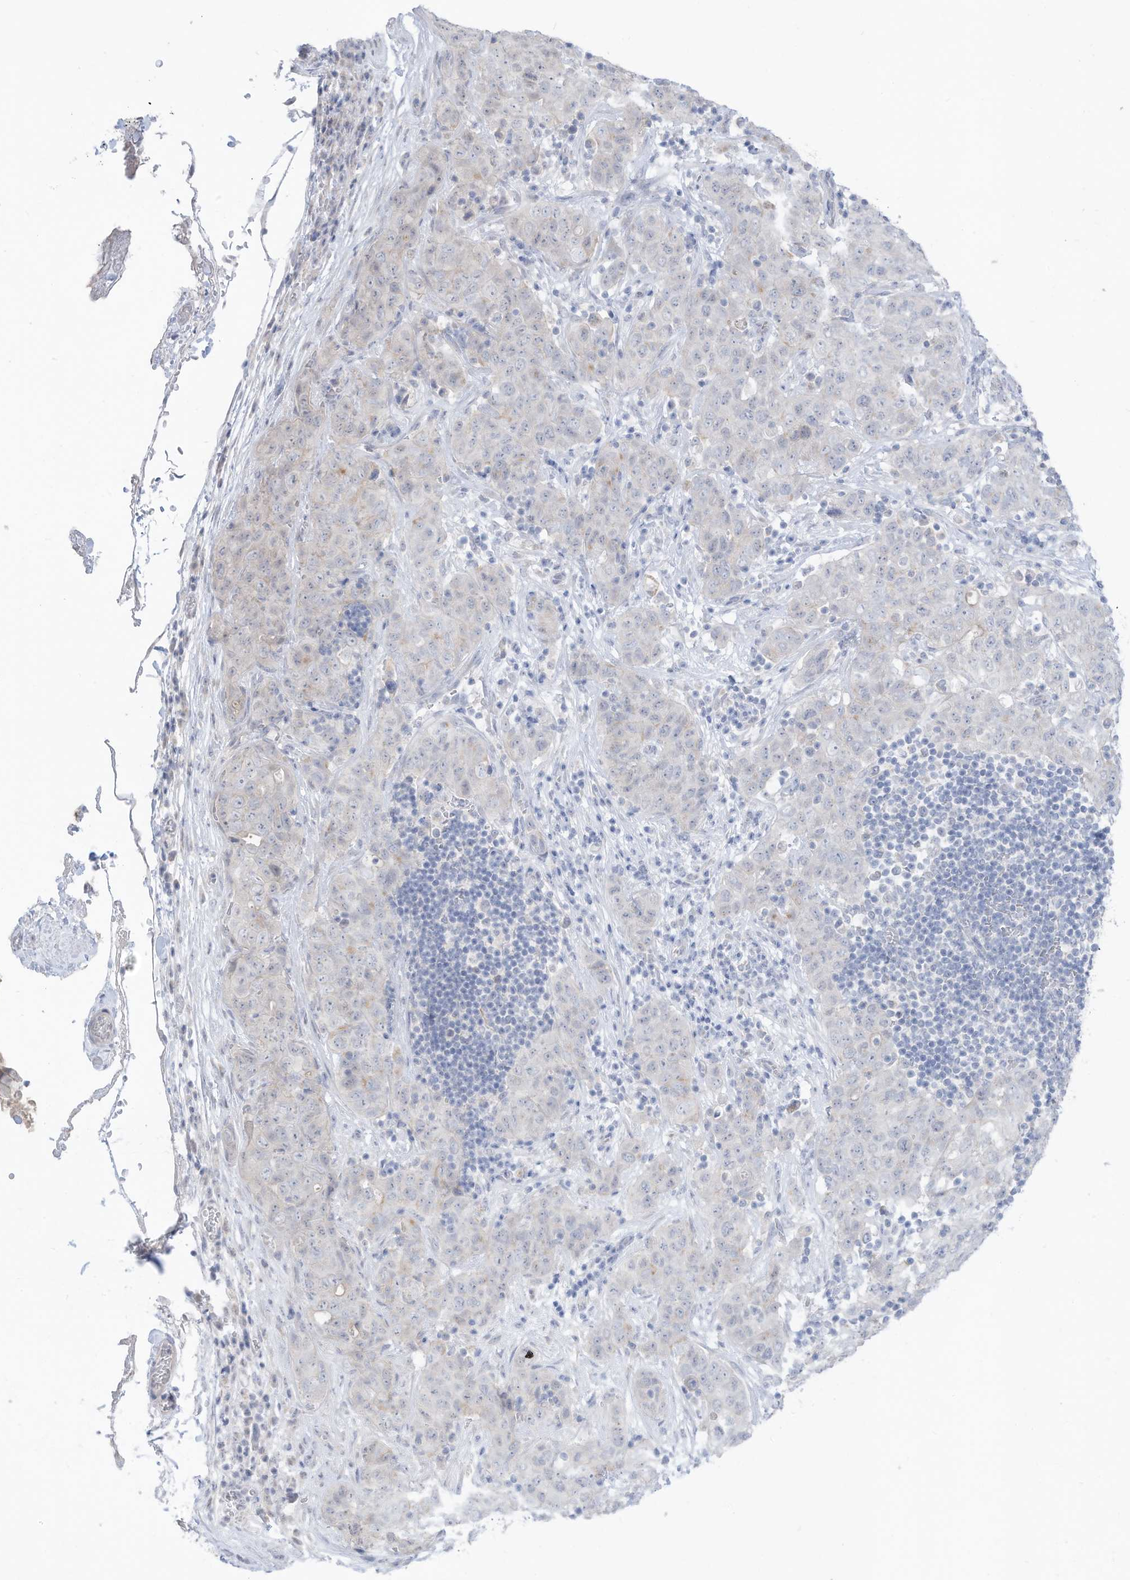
{"staining": {"intensity": "negative", "quantity": "none", "location": "none"}, "tissue": "stomach cancer", "cell_type": "Tumor cells", "image_type": "cancer", "snomed": [{"axis": "morphology", "description": "Normal tissue, NOS"}, {"axis": "morphology", "description": "Adenocarcinoma, NOS"}, {"axis": "topography", "description": "Lymph node"}, {"axis": "topography", "description": "Stomach"}], "caption": "Adenocarcinoma (stomach) was stained to show a protein in brown. There is no significant positivity in tumor cells. (Brightfield microscopy of DAB immunohistochemistry at high magnification).", "gene": "OGT", "patient": {"sex": "male", "age": 48}}